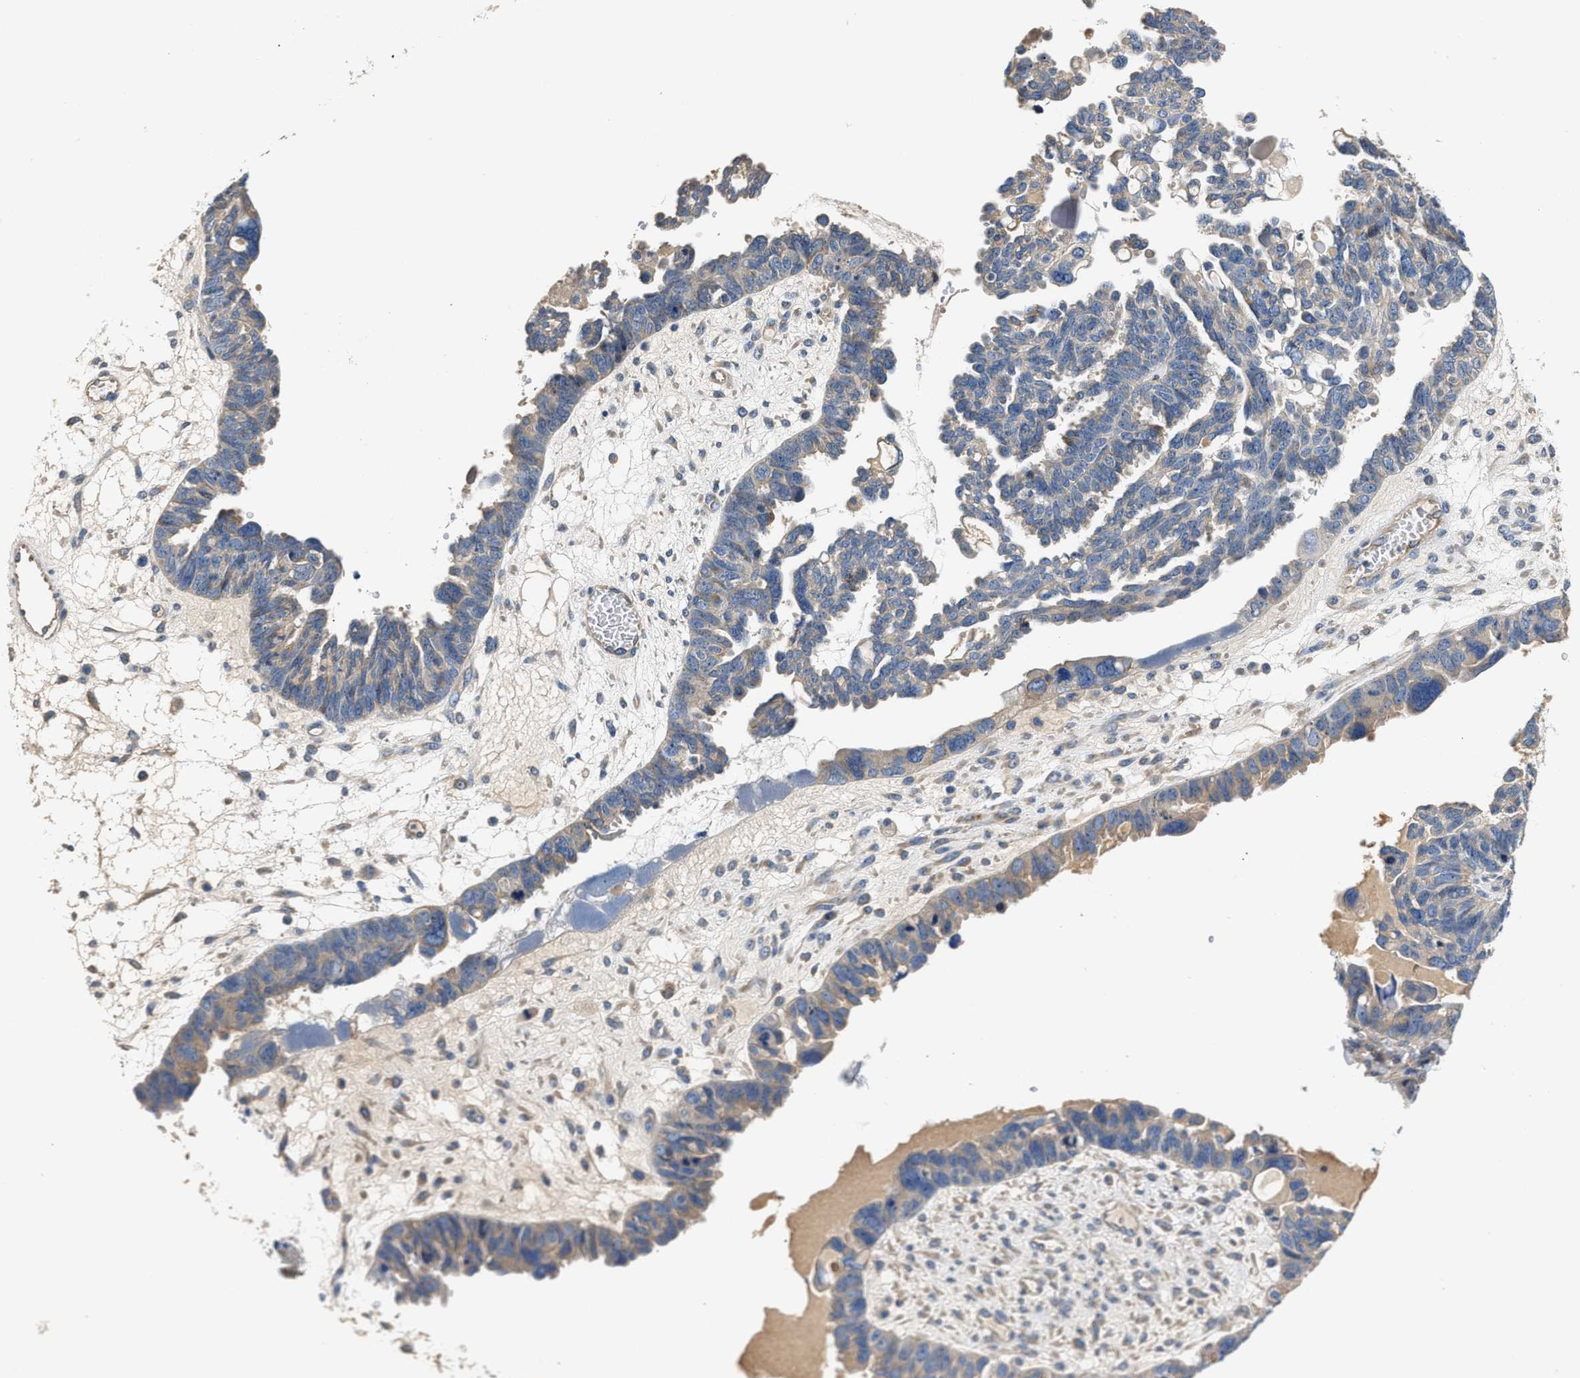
{"staining": {"intensity": "weak", "quantity": "<25%", "location": "cytoplasmic/membranous"}, "tissue": "ovarian cancer", "cell_type": "Tumor cells", "image_type": "cancer", "snomed": [{"axis": "morphology", "description": "Cystadenocarcinoma, serous, NOS"}, {"axis": "topography", "description": "Ovary"}], "caption": "High magnification brightfield microscopy of serous cystadenocarcinoma (ovarian) stained with DAB (brown) and counterstained with hematoxylin (blue): tumor cells show no significant staining. (Brightfield microscopy of DAB (3,3'-diaminobenzidine) IHC at high magnification).", "gene": "TEX2", "patient": {"sex": "female", "age": 79}}